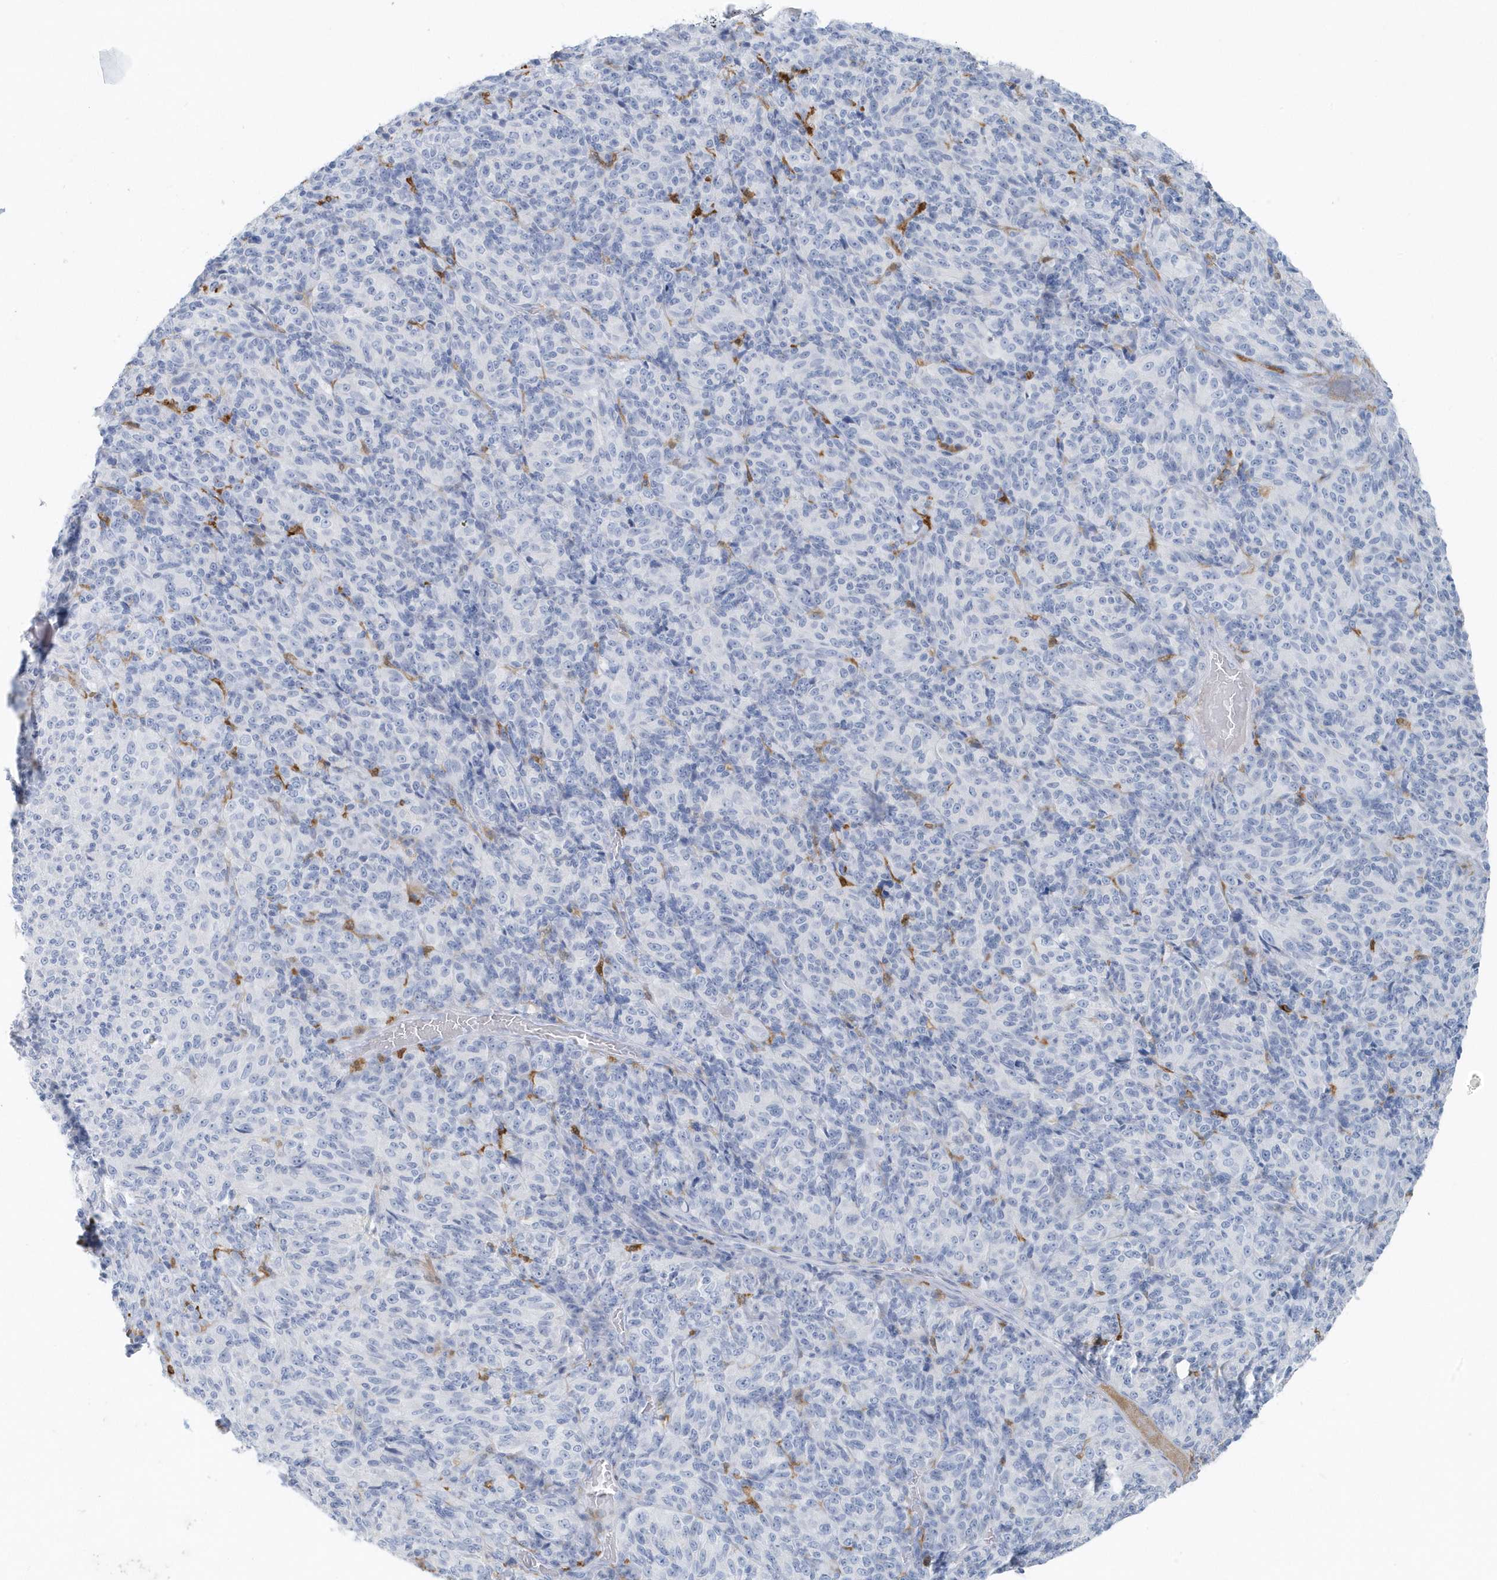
{"staining": {"intensity": "negative", "quantity": "none", "location": "none"}, "tissue": "melanoma", "cell_type": "Tumor cells", "image_type": "cancer", "snomed": [{"axis": "morphology", "description": "Malignant melanoma, Metastatic site"}, {"axis": "topography", "description": "Brain"}], "caption": "Immunohistochemistry (IHC) of human melanoma displays no expression in tumor cells.", "gene": "FAM98A", "patient": {"sex": "female", "age": 56}}